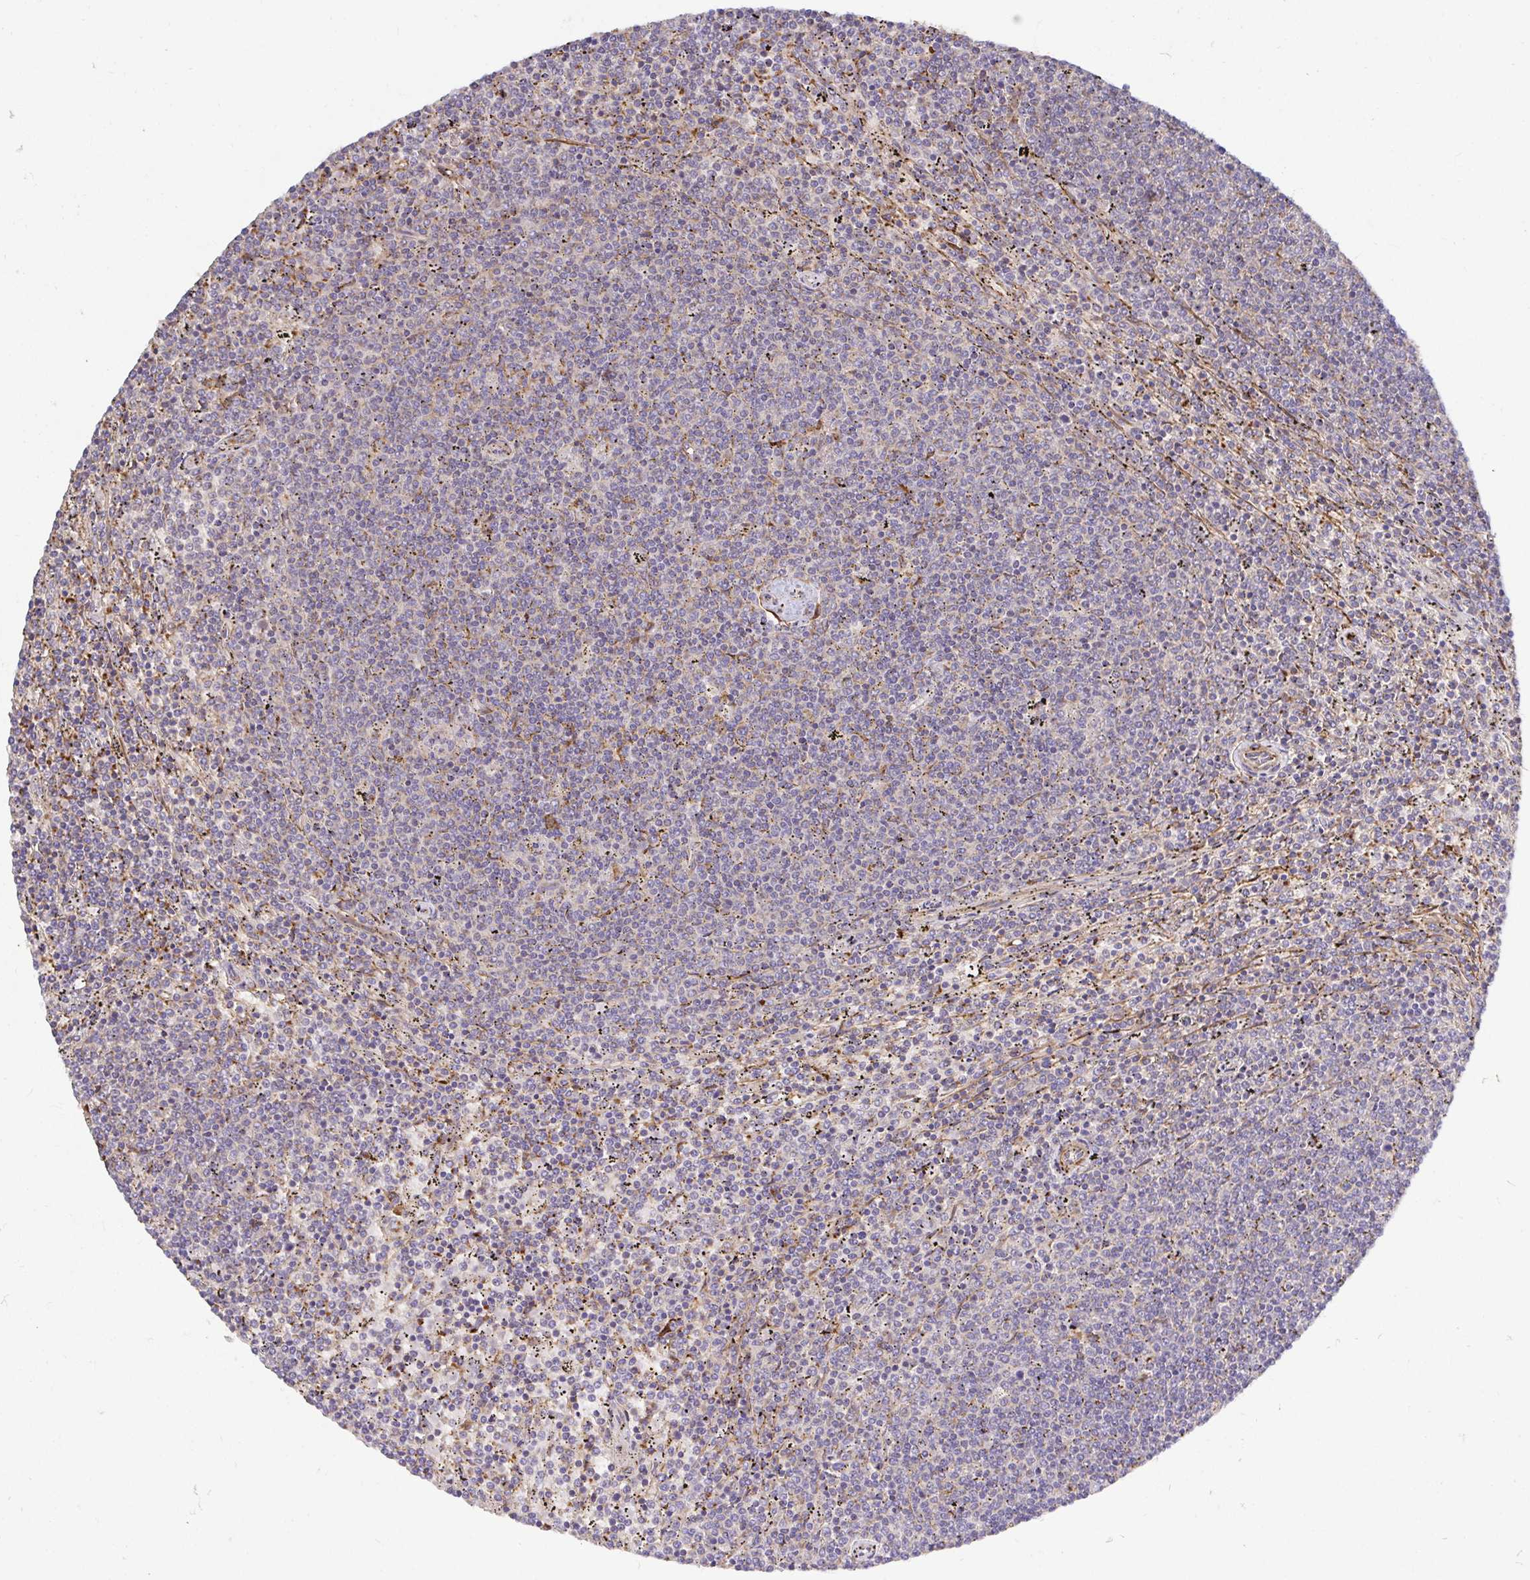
{"staining": {"intensity": "negative", "quantity": "none", "location": "none"}, "tissue": "lymphoma", "cell_type": "Tumor cells", "image_type": "cancer", "snomed": [{"axis": "morphology", "description": "Malignant lymphoma, non-Hodgkin's type, Low grade"}, {"axis": "topography", "description": "Spleen"}], "caption": "A high-resolution photomicrograph shows IHC staining of lymphoma, which exhibits no significant staining in tumor cells. (DAB (3,3'-diaminobenzidine) immunohistochemistry visualized using brightfield microscopy, high magnification).", "gene": "TM9SF4", "patient": {"sex": "female", "age": 50}}